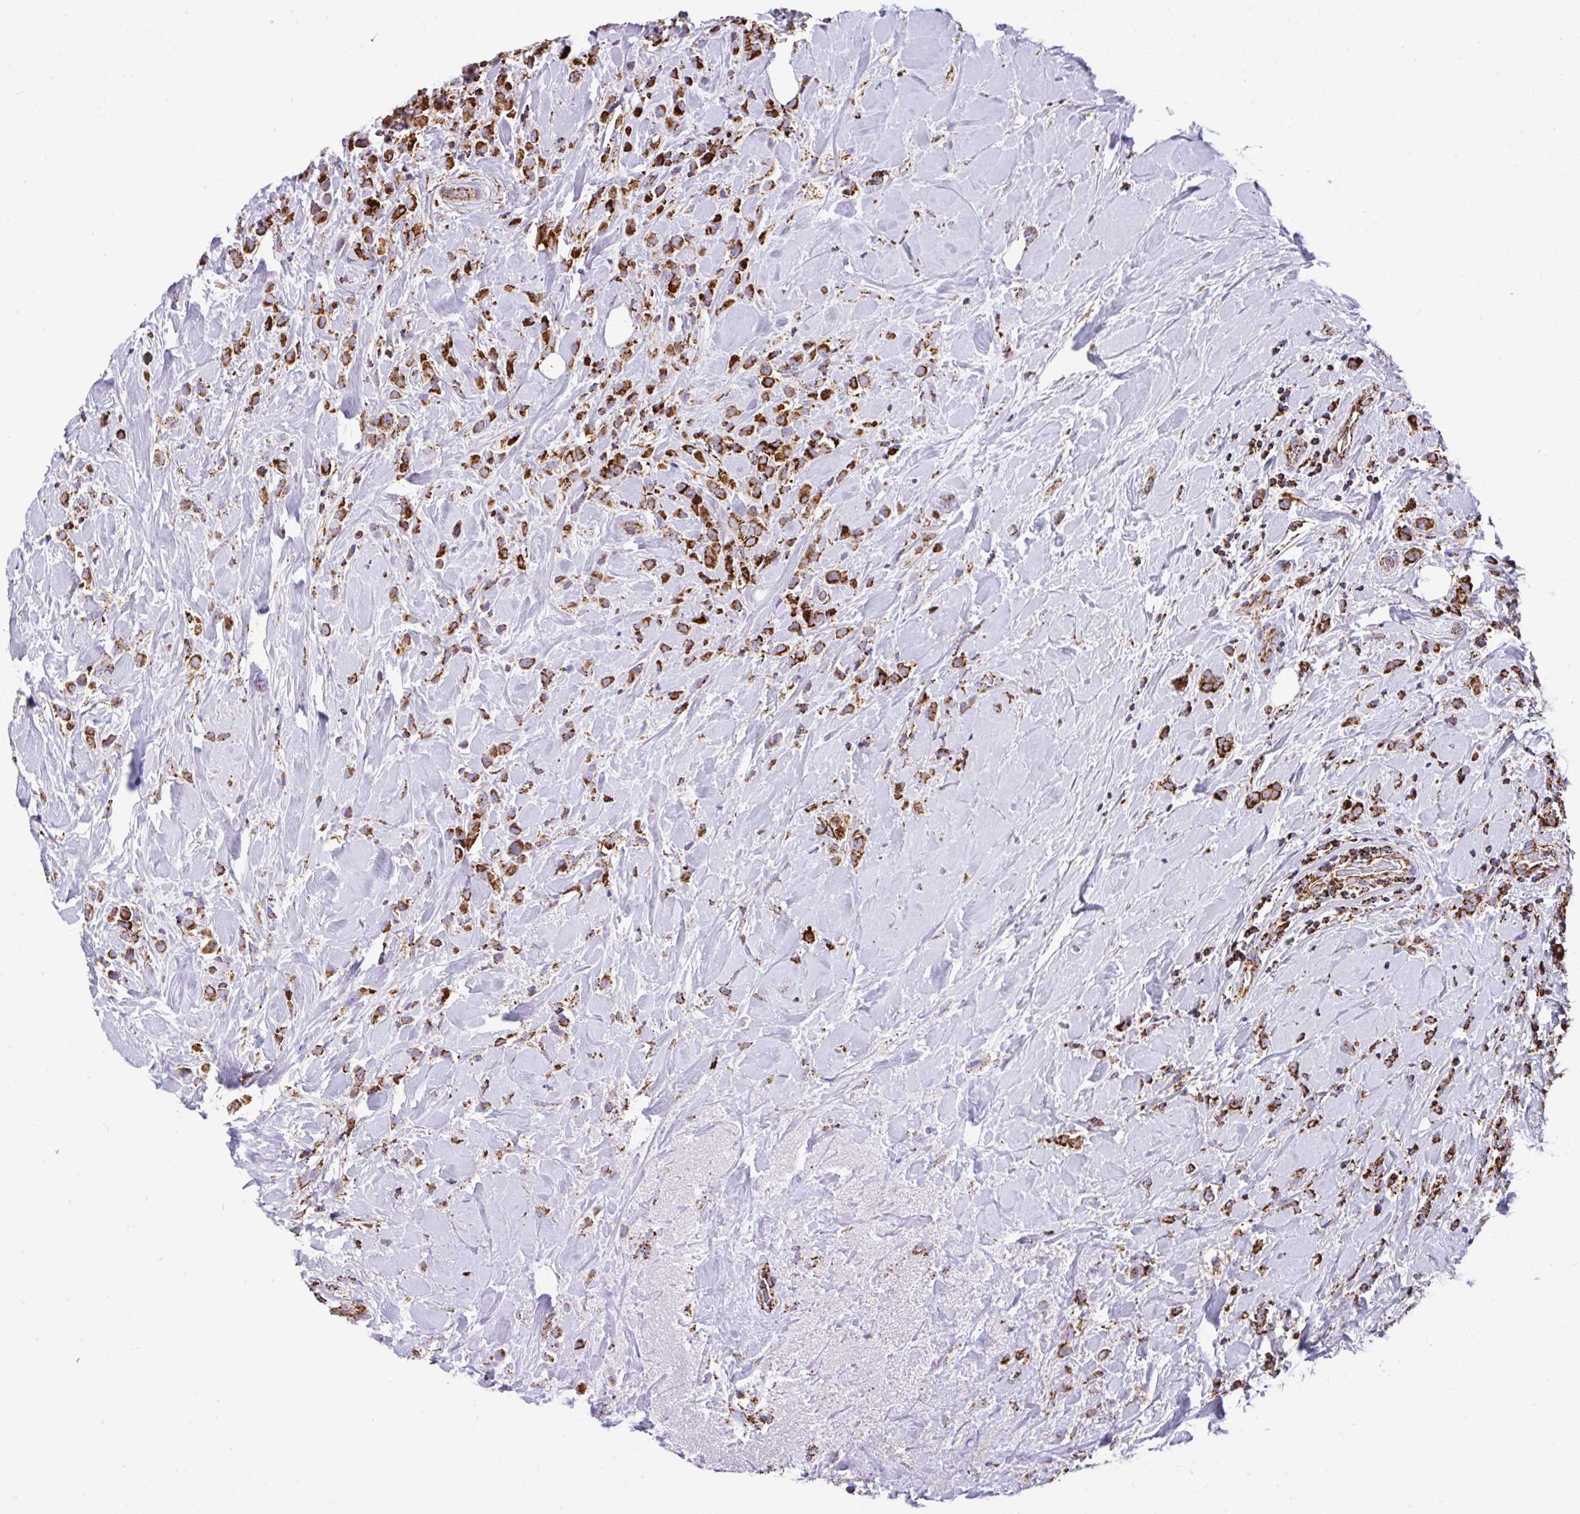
{"staining": {"intensity": "strong", "quantity": ">75%", "location": "cytoplasmic/membranous"}, "tissue": "breast cancer", "cell_type": "Tumor cells", "image_type": "cancer", "snomed": [{"axis": "morphology", "description": "Duct carcinoma"}, {"axis": "topography", "description": "Breast"}], "caption": "A histopathology image of breast cancer (invasive ductal carcinoma) stained for a protein exhibits strong cytoplasmic/membranous brown staining in tumor cells. The staining was performed using DAB to visualize the protein expression in brown, while the nuclei were stained in blue with hematoxylin (Magnification: 20x).", "gene": "ANKRD33B", "patient": {"sex": "female", "age": 80}}